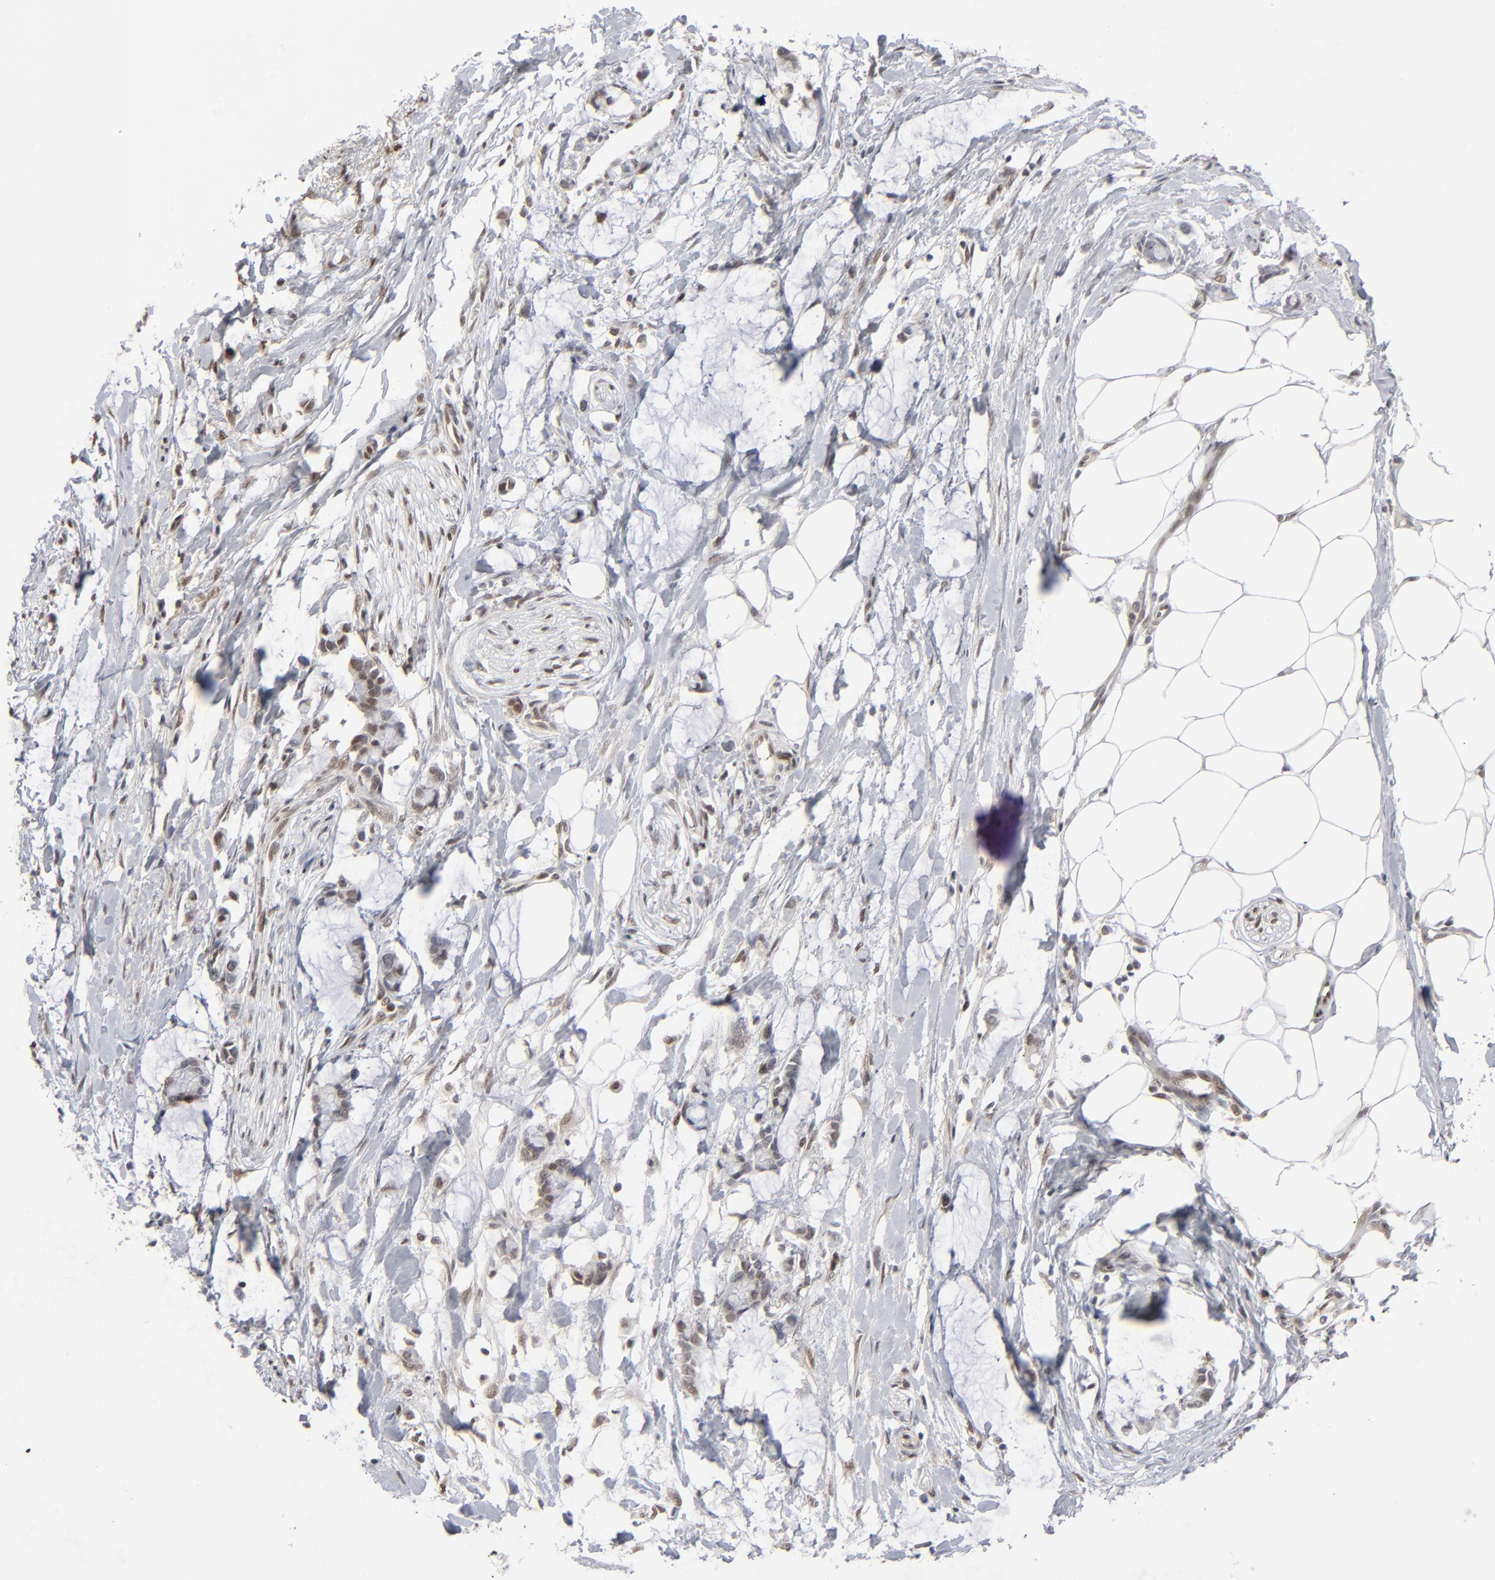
{"staining": {"intensity": "weak", "quantity": ">75%", "location": "cytoplasmic/membranous,nuclear"}, "tissue": "colorectal cancer", "cell_type": "Tumor cells", "image_type": "cancer", "snomed": [{"axis": "morphology", "description": "Normal tissue, NOS"}, {"axis": "morphology", "description": "Adenocarcinoma, NOS"}, {"axis": "topography", "description": "Colon"}, {"axis": "topography", "description": "Peripheral nerve tissue"}], "caption": "Adenocarcinoma (colorectal) tissue exhibits weak cytoplasmic/membranous and nuclear positivity in approximately >75% of tumor cells, visualized by immunohistochemistry.", "gene": "IRF9", "patient": {"sex": "male", "age": 14}}